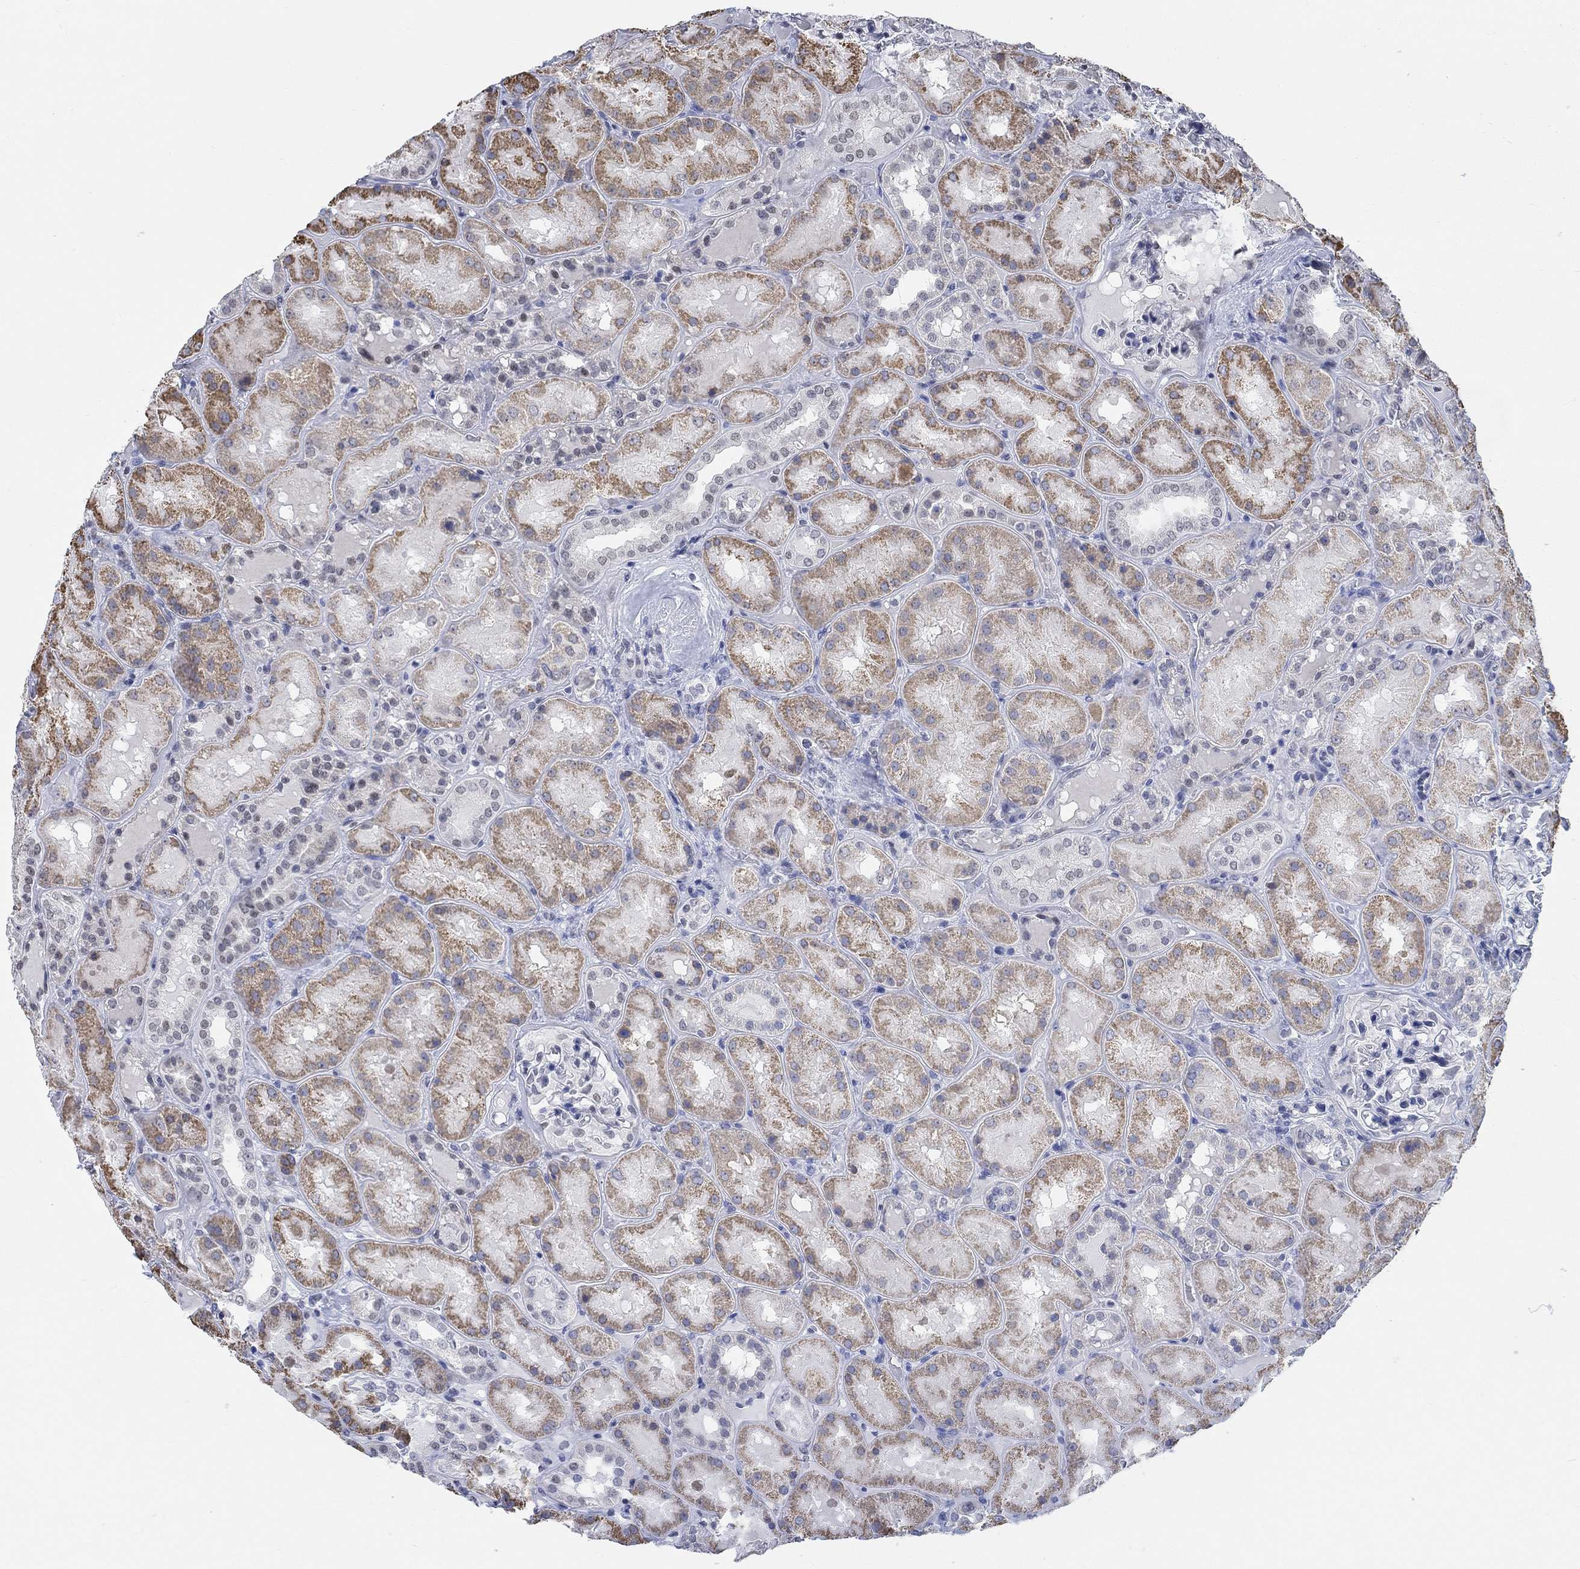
{"staining": {"intensity": "negative", "quantity": "none", "location": "none"}, "tissue": "kidney", "cell_type": "Cells in glomeruli", "image_type": "normal", "snomed": [{"axis": "morphology", "description": "Normal tissue, NOS"}, {"axis": "topography", "description": "Kidney"}], "caption": "Kidney stained for a protein using IHC shows no positivity cells in glomeruli.", "gene": "KCNH8", "patient": {"sex": "male", "age": 73}}